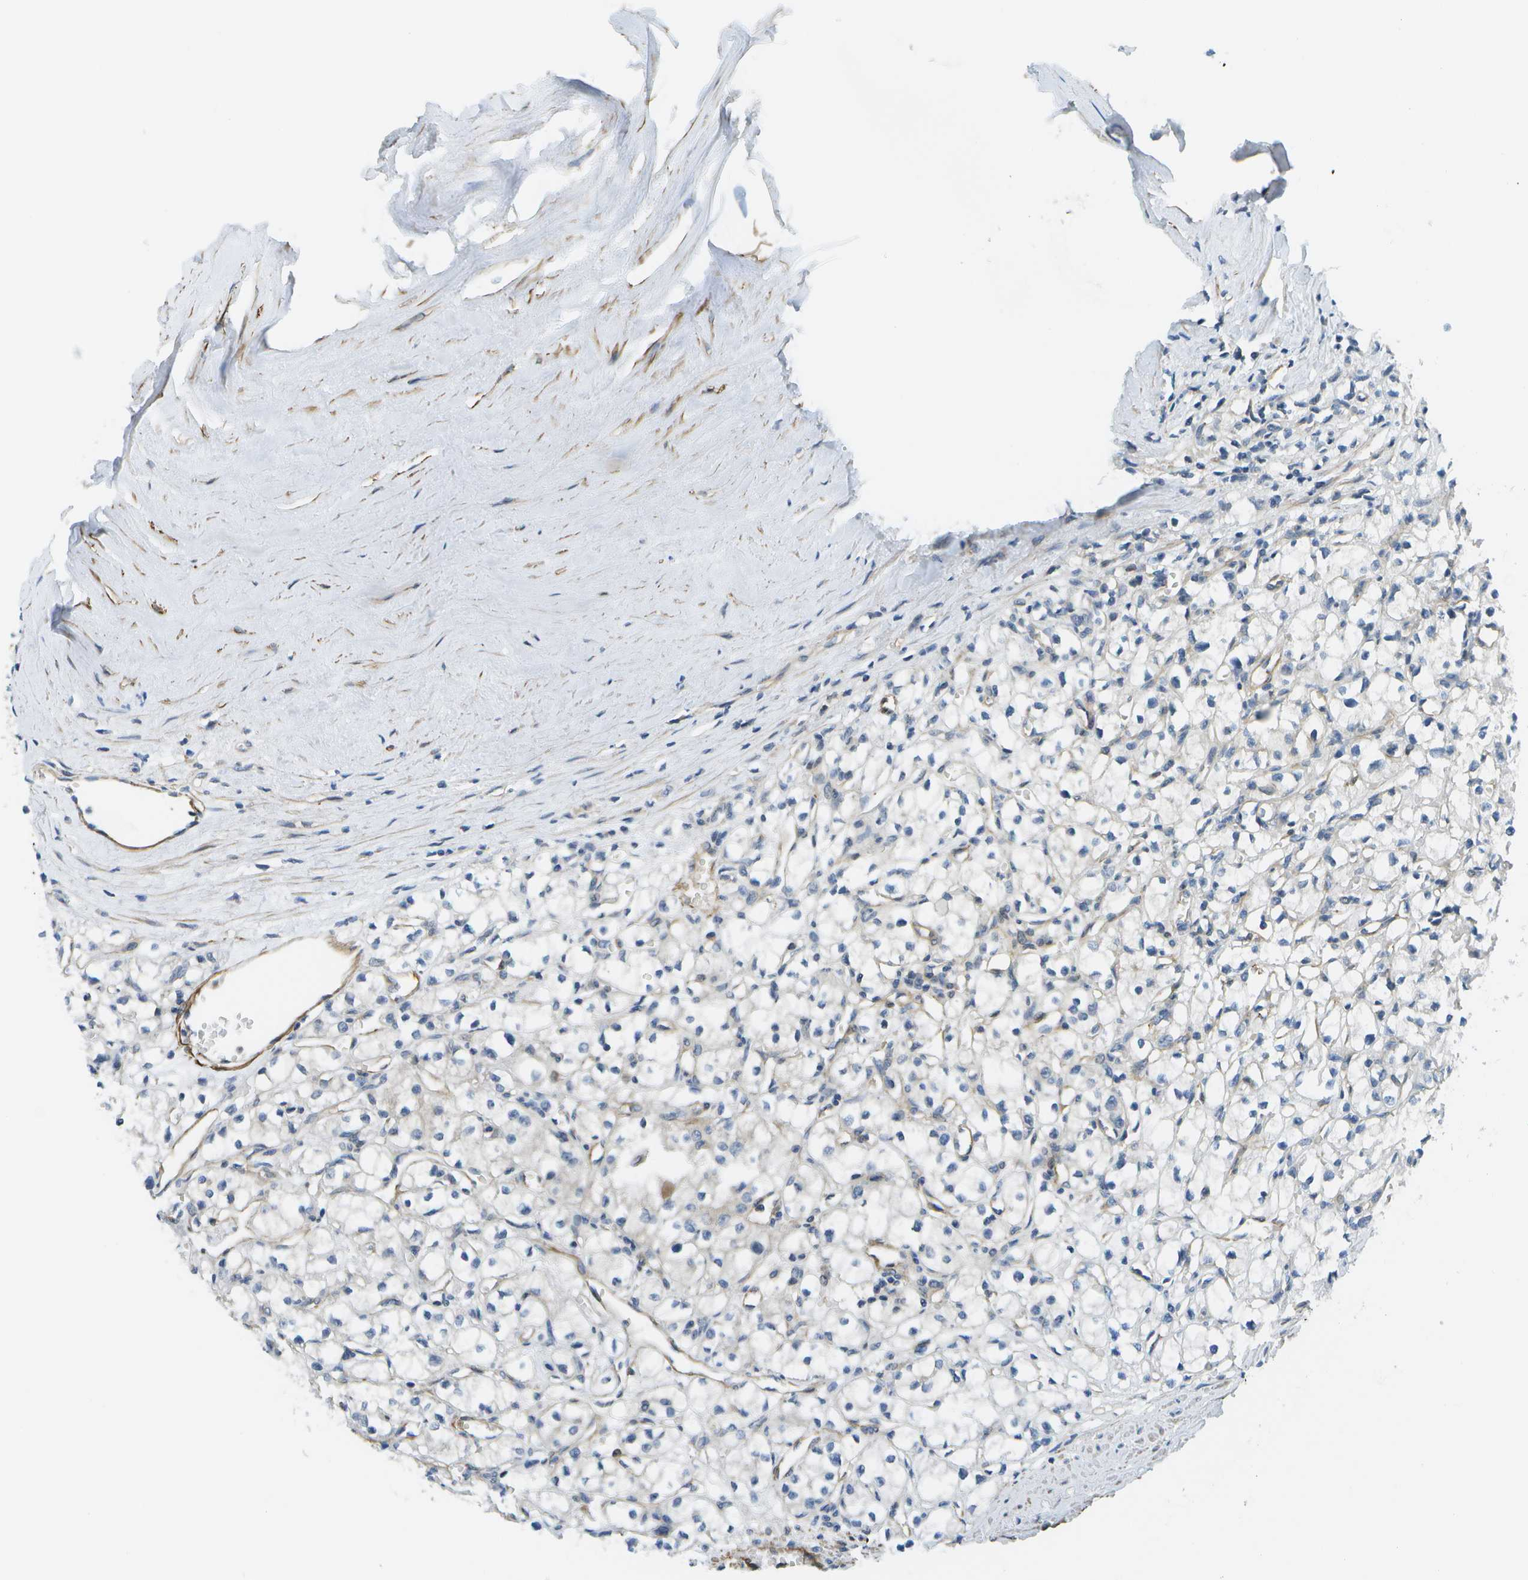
{"staining": {"intensity": "negative", "quantity": "none", "location": "none"}, "tissue": "renal cancer", "cell_type": "Tumor cells", "image_type": "cancer", "snomed": [{"axis": "morphology", "description": "Adenocarcinoma, NOS"}, {"axis": "topography", "description": "Kidney"}], "caption": "High power microscopy image of an immunohistochemistry photomicrograph of renal adenocarcinoma, revealing no significant positivity in tumor cells. The staining was performed using DAB (3,3'-diaminobenzidine) to visualize the protein expression in brown, while the nuclei were stained in blue with hematoxylin (Magnification: 20x).", "gene": "KIAA0040", "patient": {"sex": "male", "age": 56}}